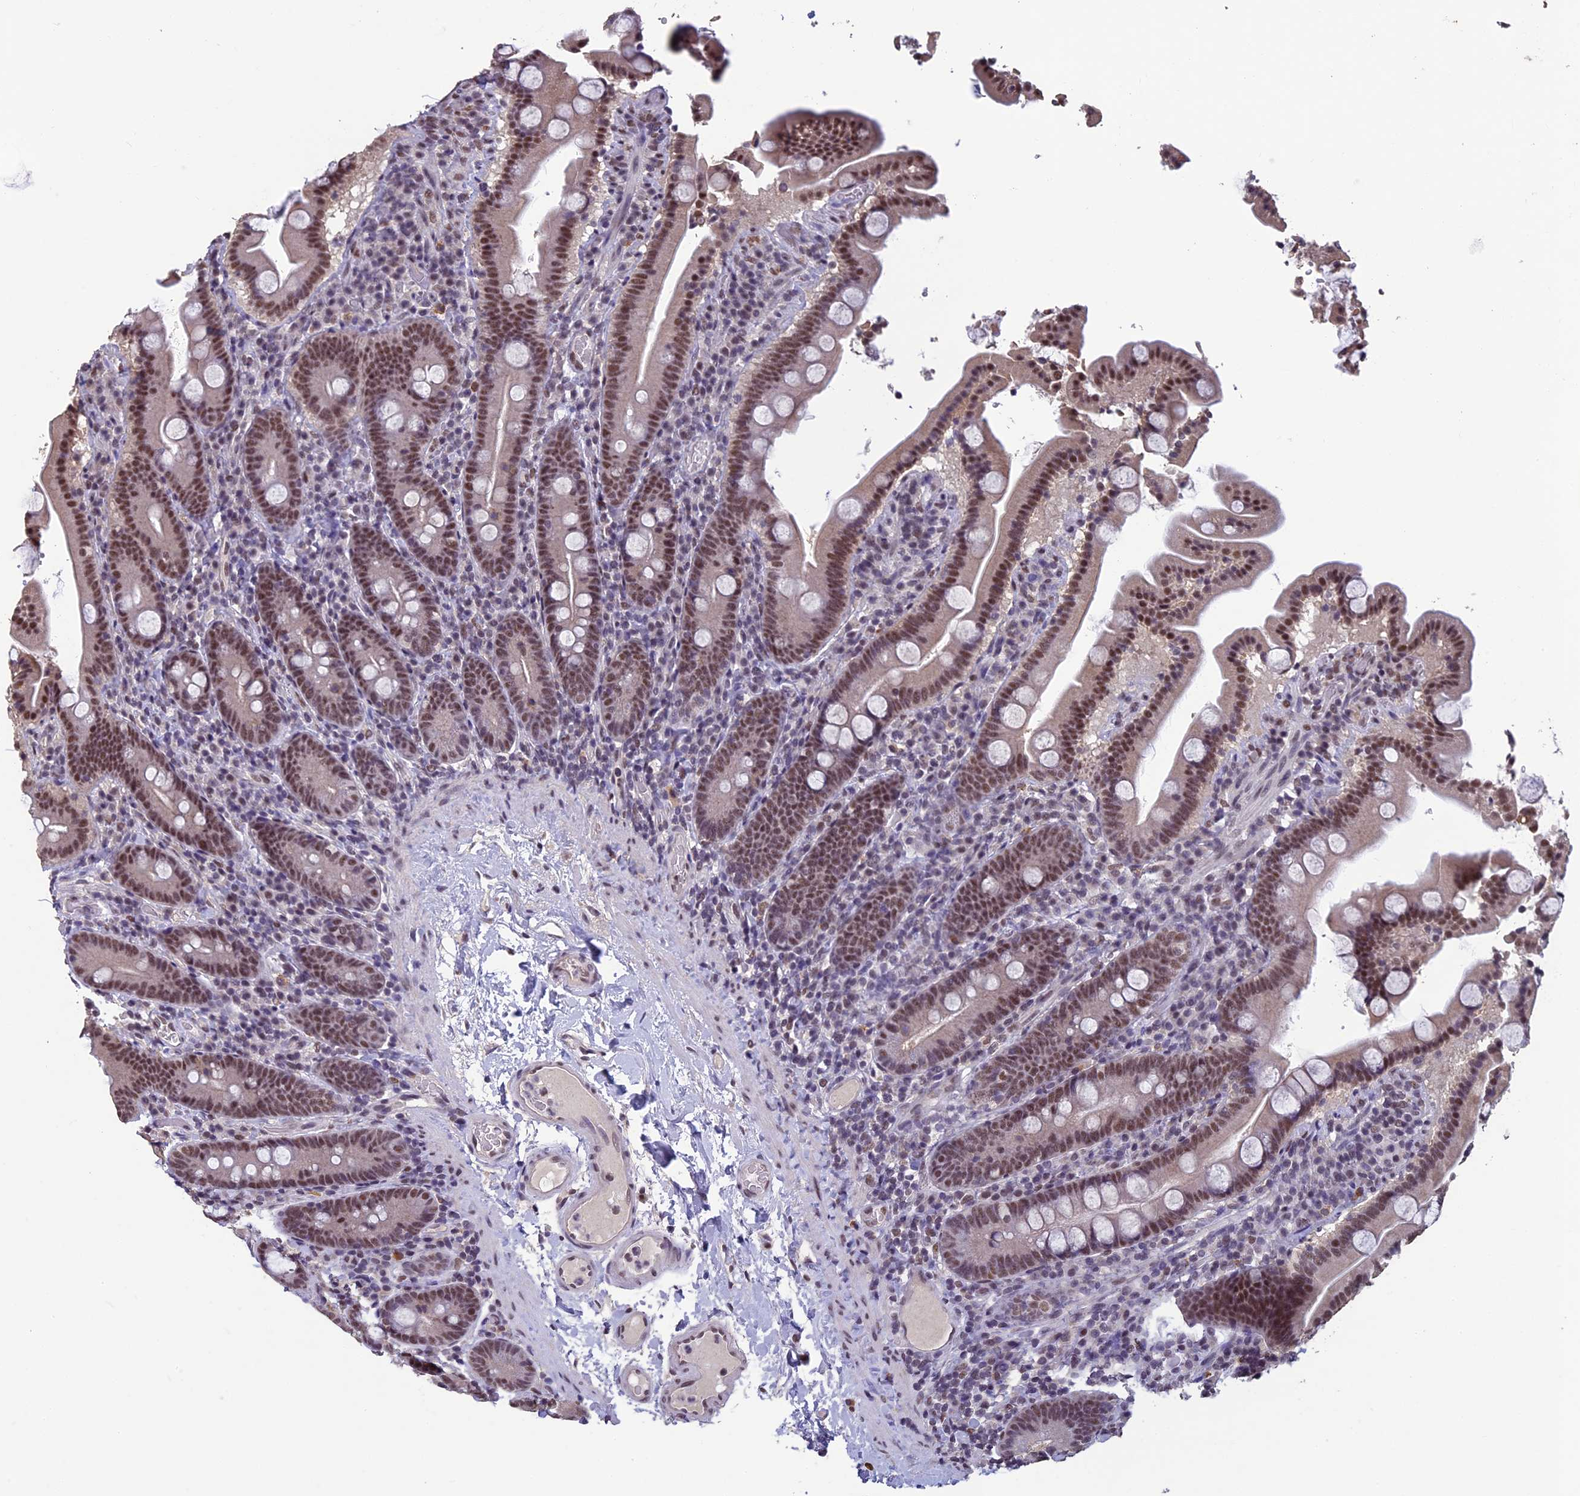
{"staining": {"intensity": "moderate", "quantity": ">75%", "location": "nuclear"}, "tissue": "duodenum", "cell_type": "Glandular cells", "image_type": "normal", "snomed": [{"axis": "morphology", "description": "Normal tissue, NOS"}, {"axis": "topography", "description": "Duodenum"}], "caption": "Immunohistochemical staining of unremarkable human duodenum exhibits medium levels of moderate nuclear staining in about >75% of glandular cells.", "gene": "RNF40", "patient": {"sex": "male", "age": 55}}